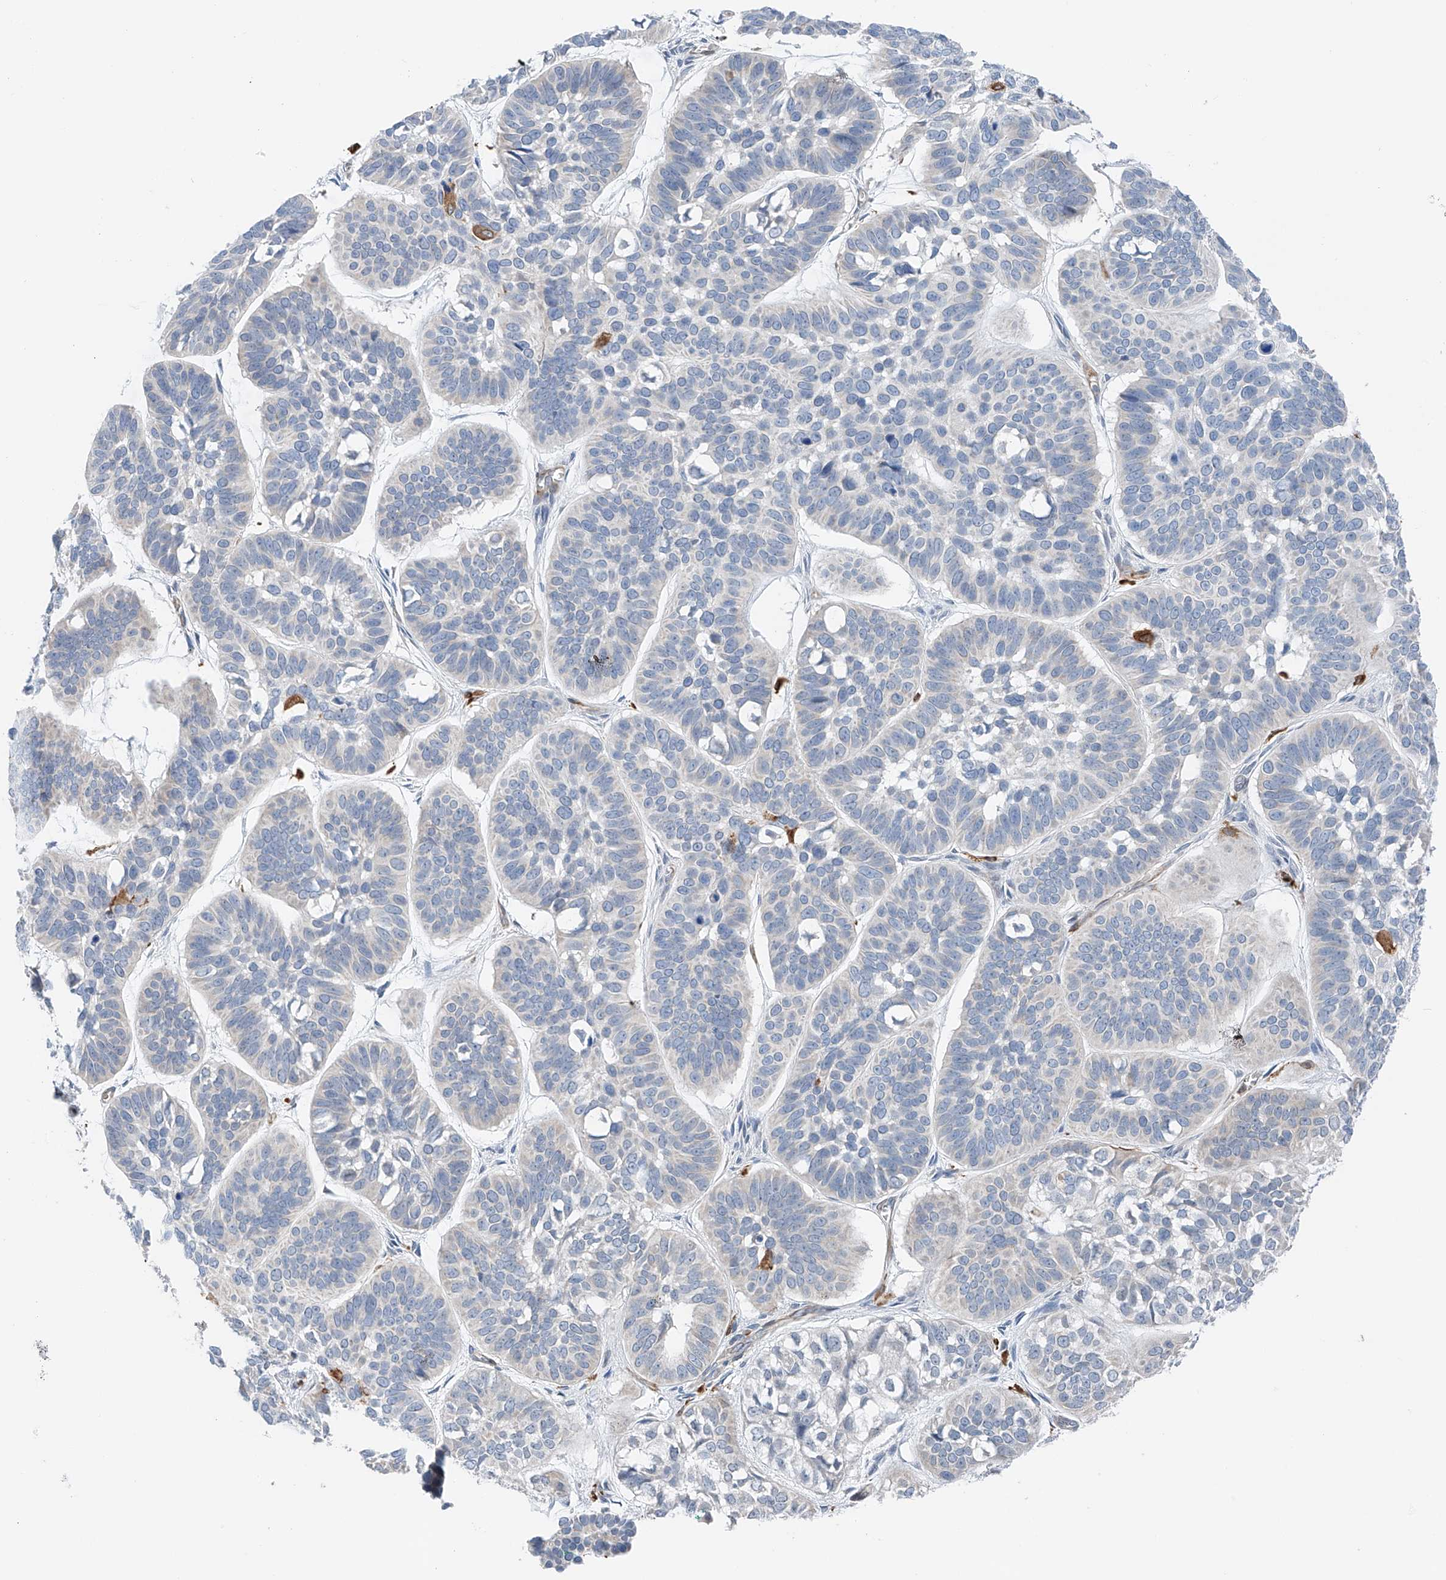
{"staining": {"intensity": "negative", "quantity": "none", "location": "none"}, "tissue": "skin cancer", "cell_type": "Tumor cells", "image_type": "cancer", "snomed": [{"axis": "morphology", "description": "Basal cell carcinoma"}, {"axis": "topography", "description": "Skin"}], "caption": "Tumor cells are negative for brown protein staining in skin cancer (basal cell carcinoma). (DAB IHC, high magnification).", "gene": "TBXAS1", "patient": {"sex": "male", "age": 62}}